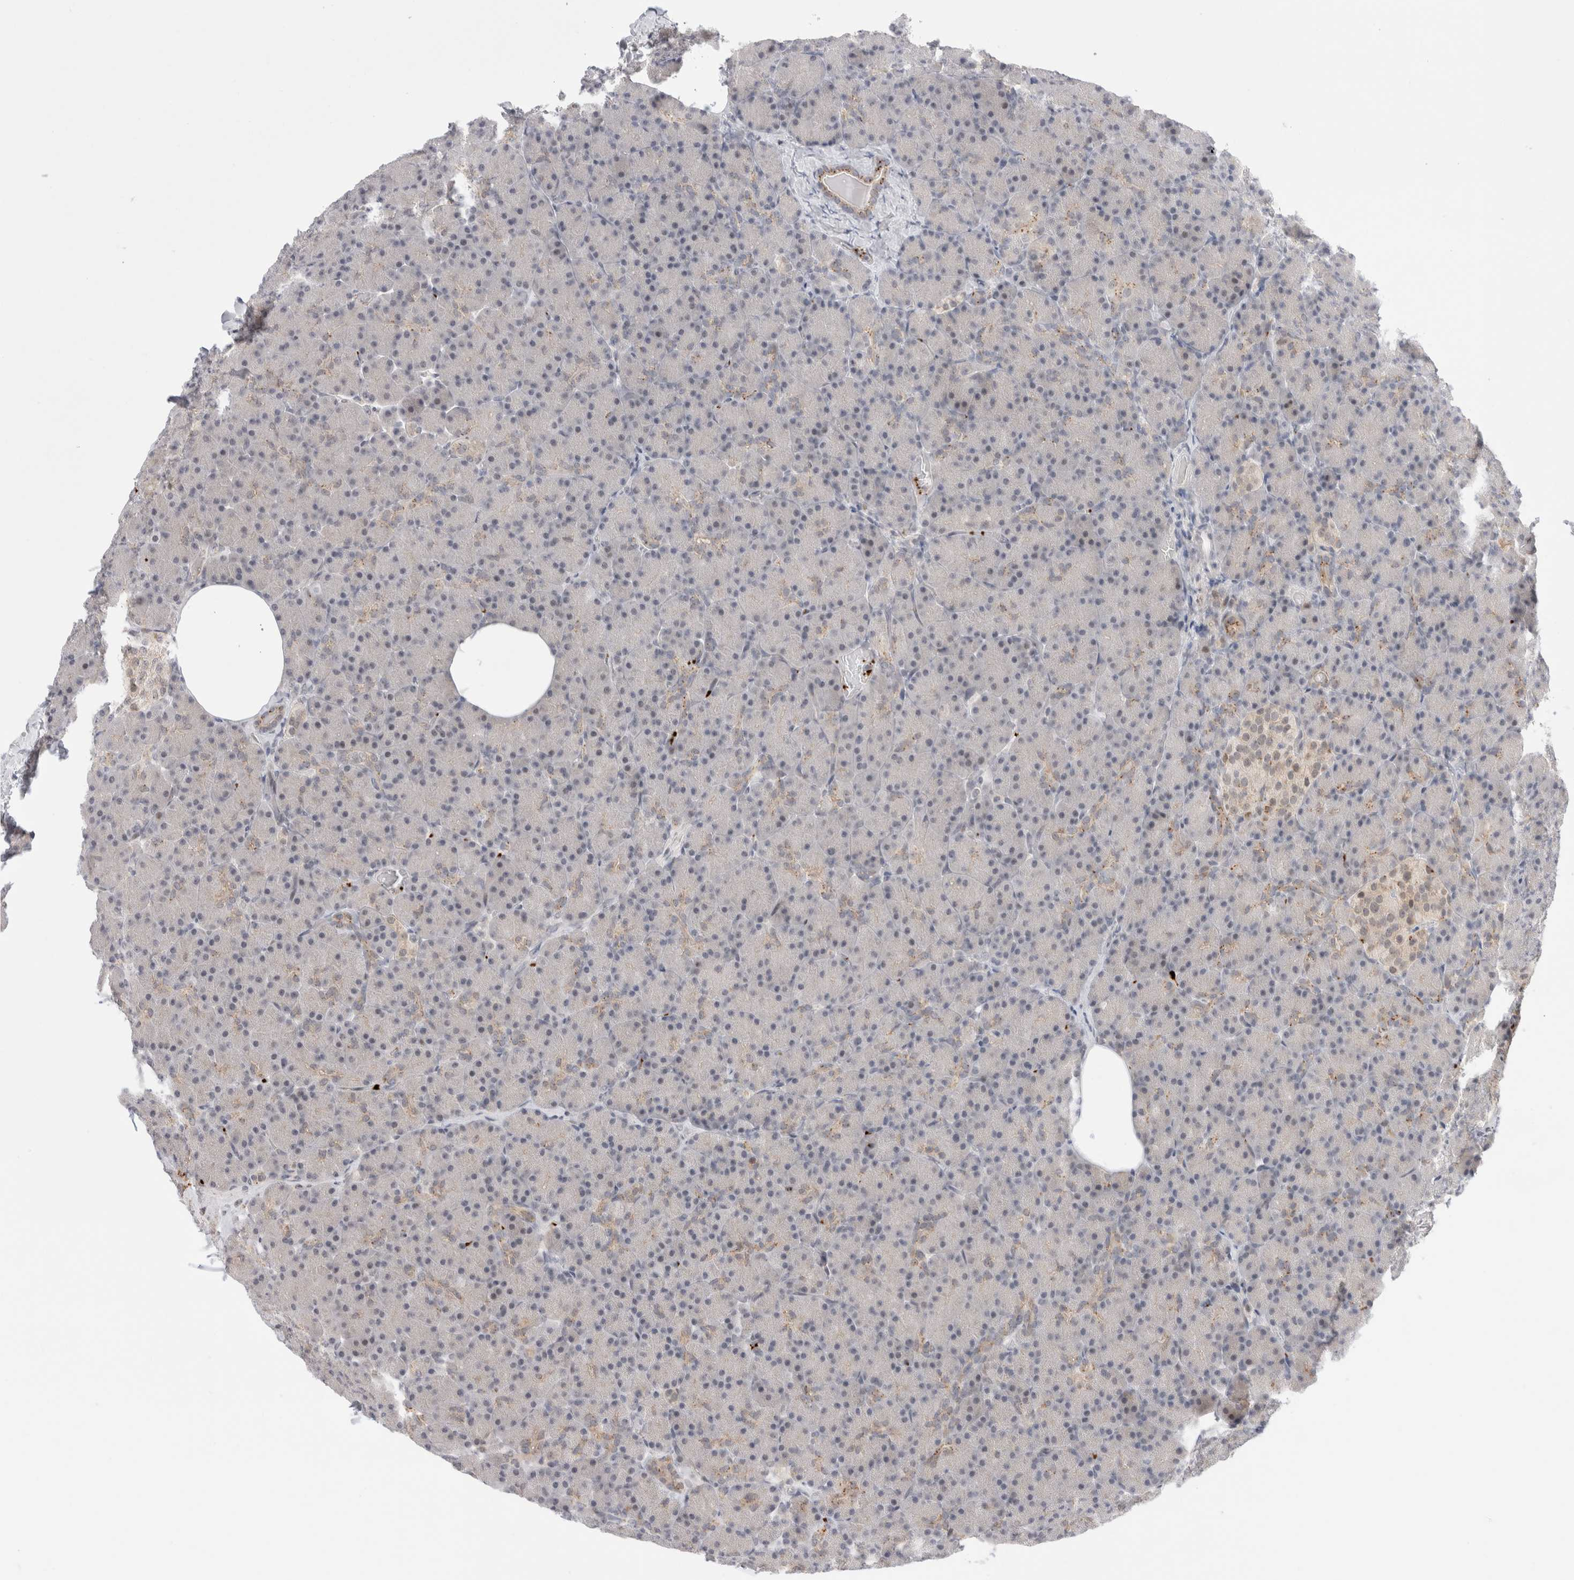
{"staining": {"intensity": "weak", "quantity": "<25%", "location": "cytoplasmic/membranous"}, "tissue": "pancreas", "cell_type": "Exocrine glandular cells", "image_type": "normal", "snomed": [{"axis": "morphology", "description": "Normal tissue, NOS"}, {"axis": "topography", "description": "Pancreas"}], "caption": "Histopathology image shows no significant protein staining in exocrine glandular cells of benign pancreas. (Brightfield microscopy of DAB (3,3'-diaminobenzidine) immunohistochemistry at high magnification).", "gene": "VPS28", "patient": {"sex": "female", "age": 43}}